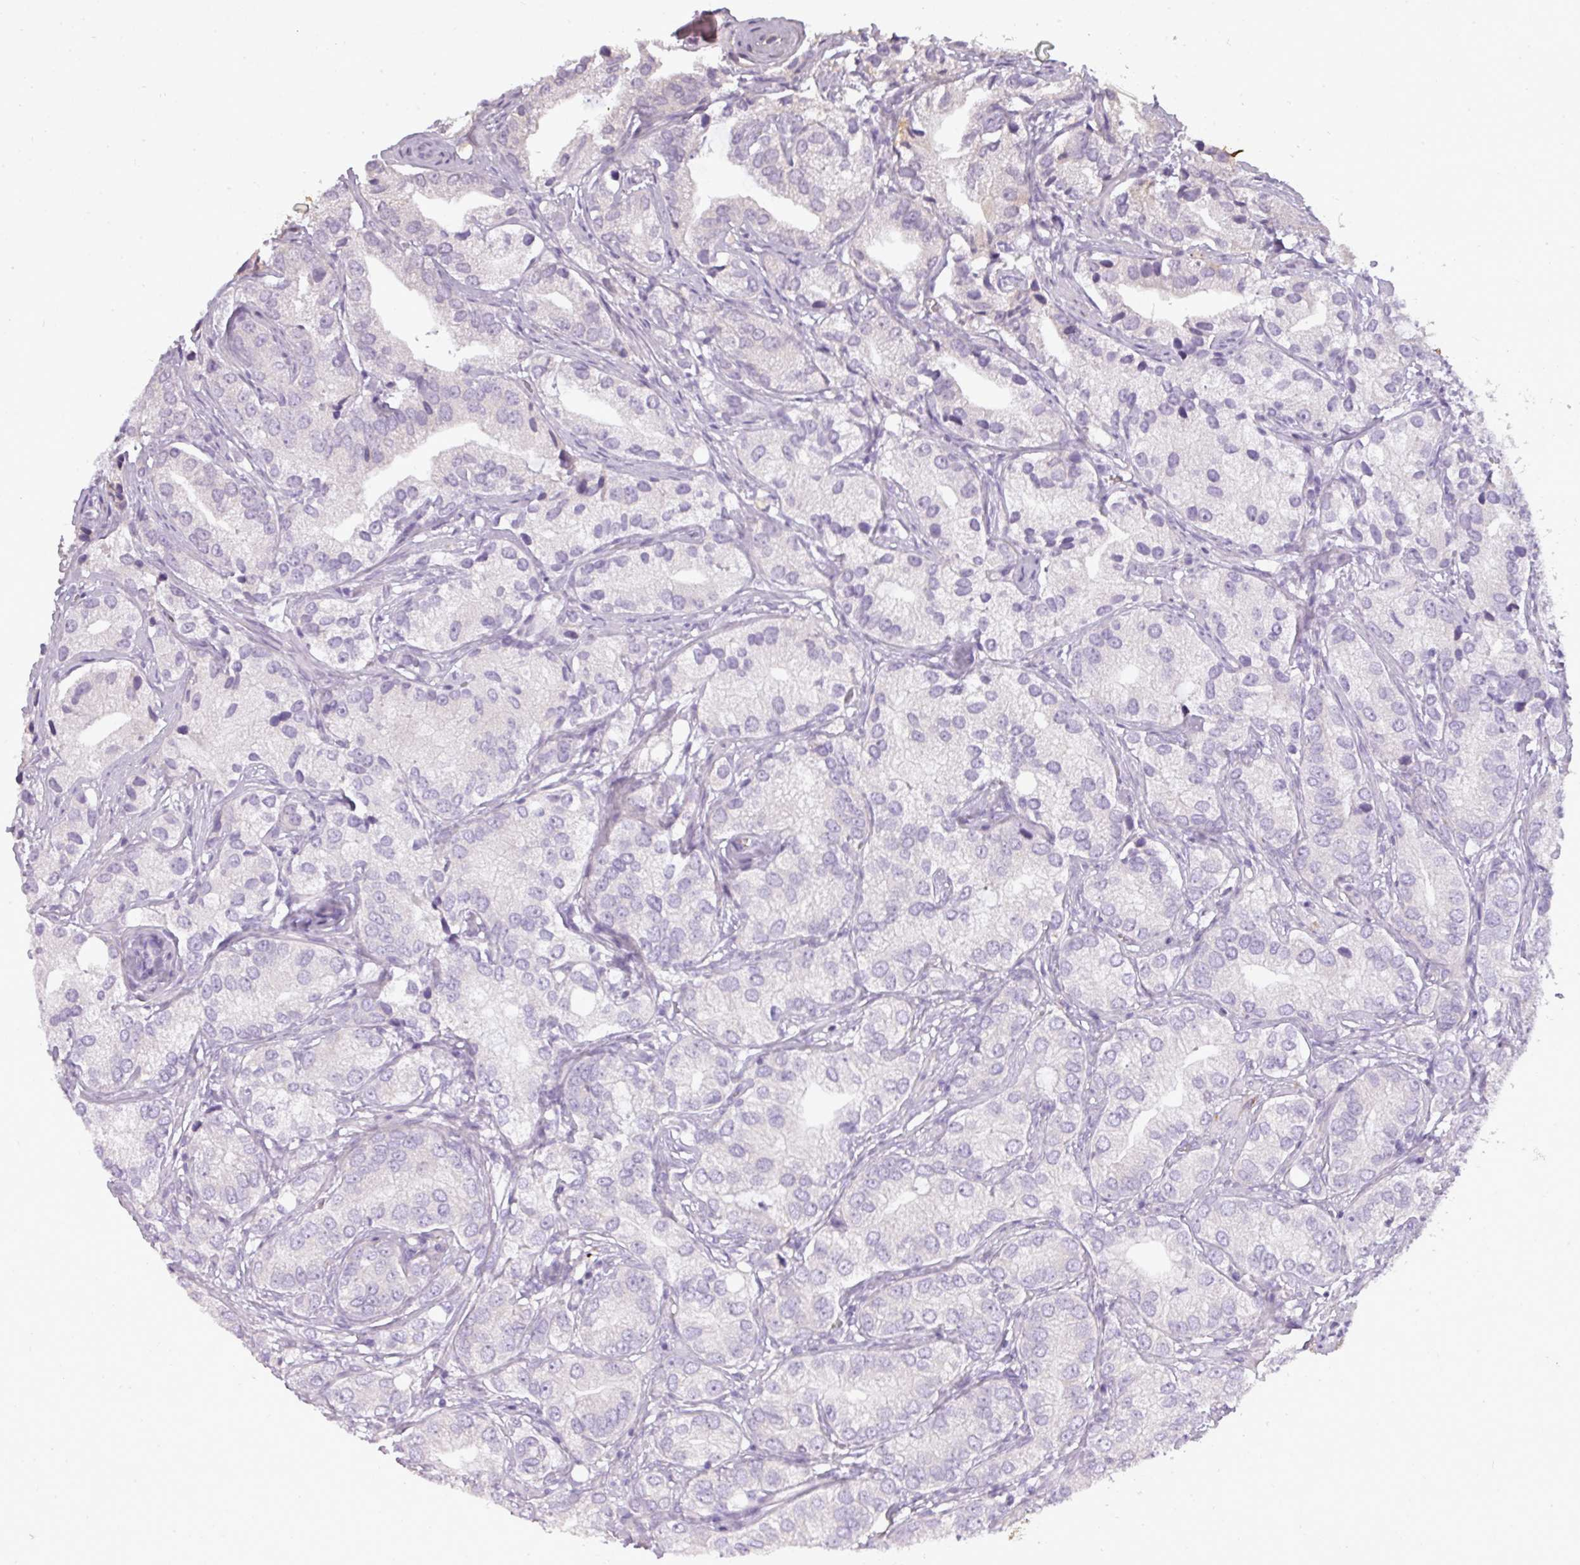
{"staining": {"intensity": "negative", "quantity": "none", "location": "none"}, "tissue": "prostate cancer", "cell_type": "Tumor cells", "image_type": "cancer", "snomed": [{"axis": "morphology", "description": "Adenocarcinoma, High grade"}, {"axis": "topography", "description": "Prostate"}], "caption": "Protein analysis of prostate cancer shows no significant staining in tumor cells.", "gene": "DNAAF9", "patient": {"sex": "male", "age": 82}}